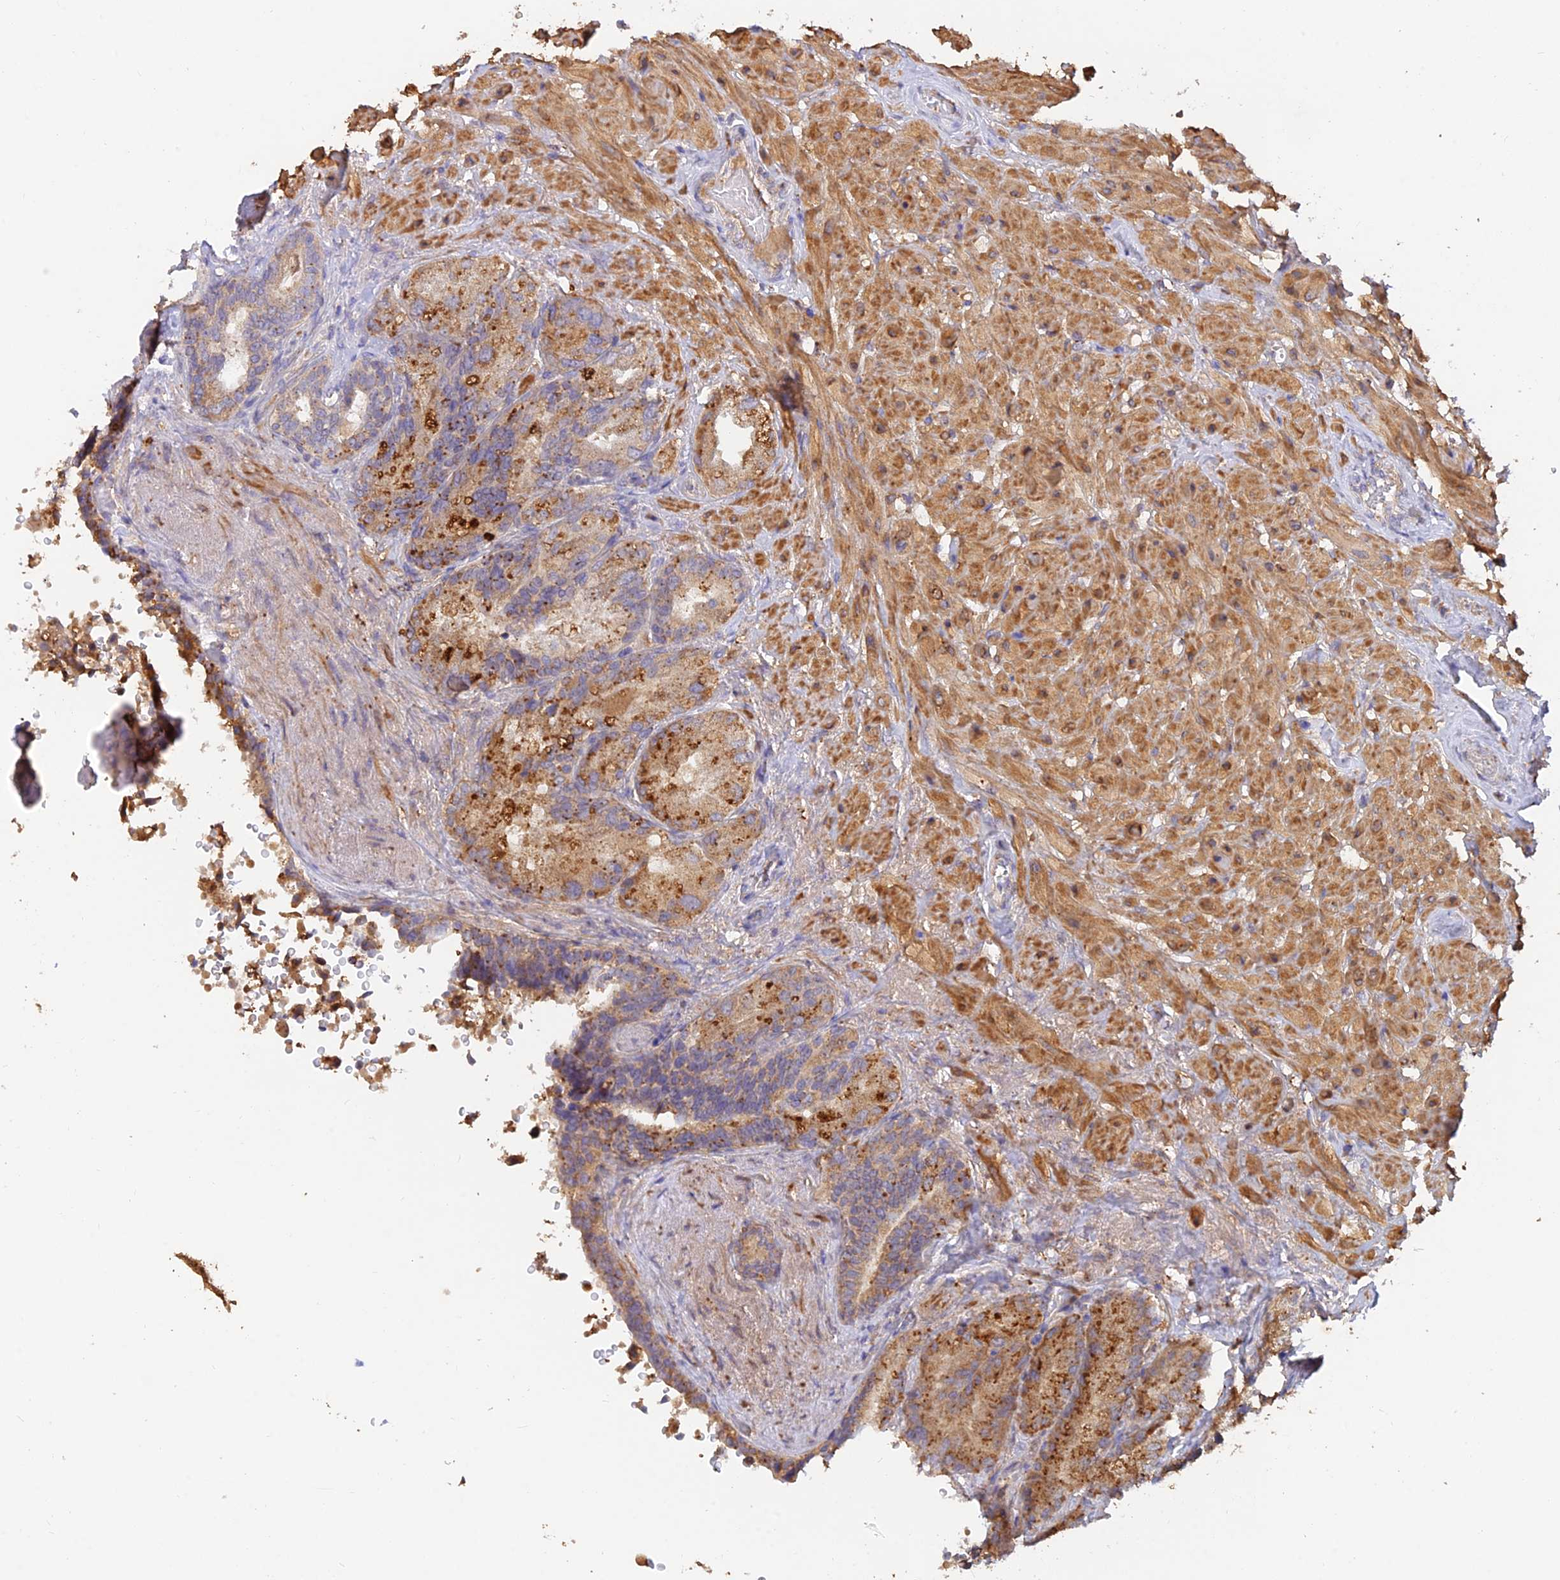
{"staining": {"intensity": "moderate", "quantity": ">75%", "location": "cytoplasmic/membranous"}, "tissue": "seminal vesicle", "cell_type": "Glandular cells", "image_type": "normal", "snomed": [{"axis": "morphology", "description": "Normal tissue, NOS"}, {"axis": "topography", "description": "Seminal veicle"}, {"axis": "topography", "description": "Peripheral nerve tissue"}], "caption": "Protein analysis of unremarkable seminal vesicle shows moderate cytoplasmic/membranous expression in about >75% of glandular cells.", "gene": "ACSM5", "patient": {"sex": "male", "age": 63}}